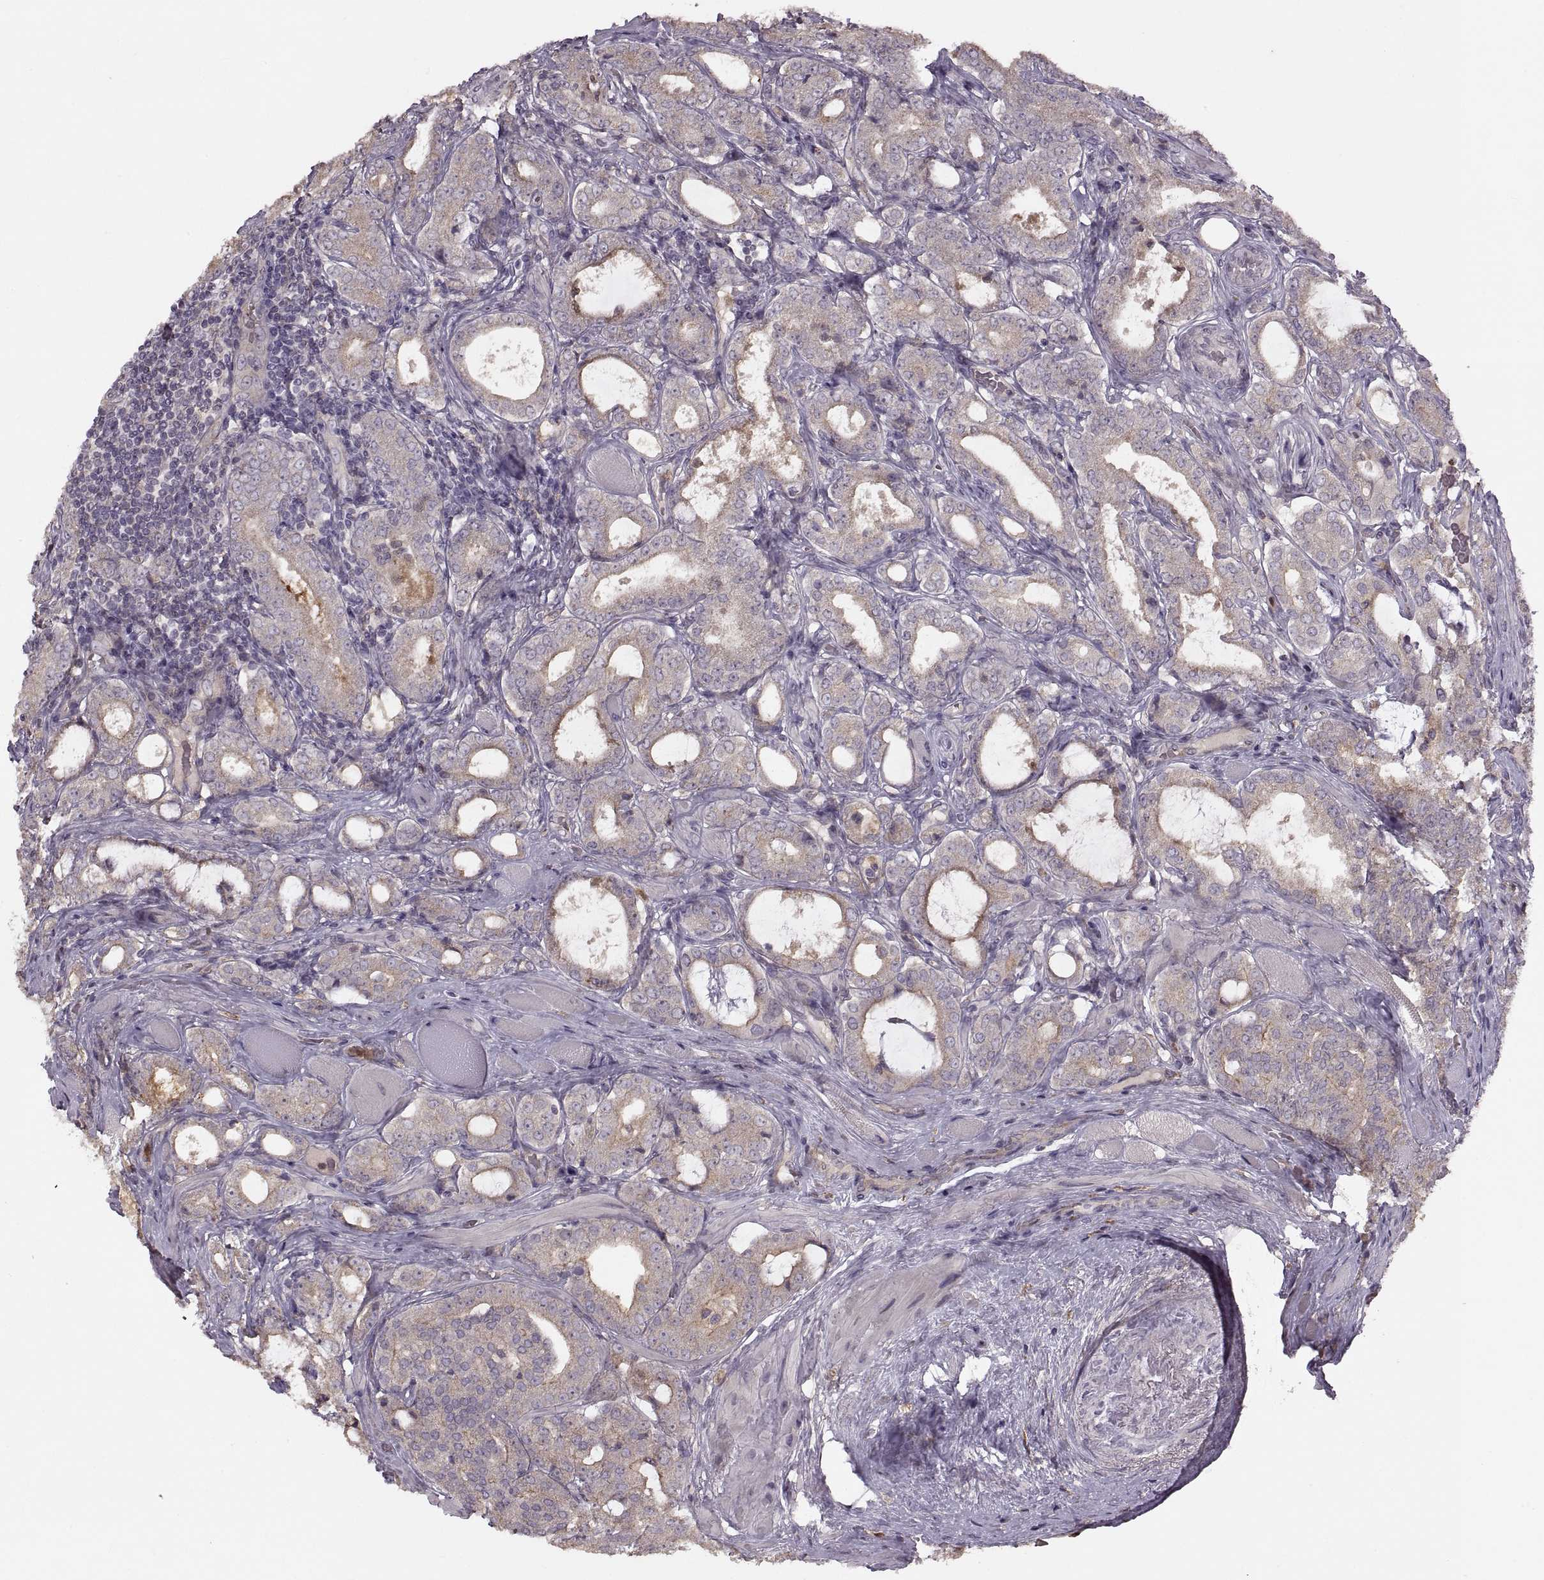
{"staining": {"intensity": "negative", "quantity": "none", "location": "none"}, "tissue": "prostate cancer", "cell_type": "Tumor cells", "image_type": "cancer", "snomed": [{"axis": "morphology", "description": "Adenocarcinoma, NOS"}, {"axis": "topography", "description": "Prostate"}], "caption": "Prostate cancer (adenocarcinoma) stained for a protein using IHC demonstrates no staining tumor cells.", "gene": "PIERCE1", "patient": {"sex": "male", "age": 64}}